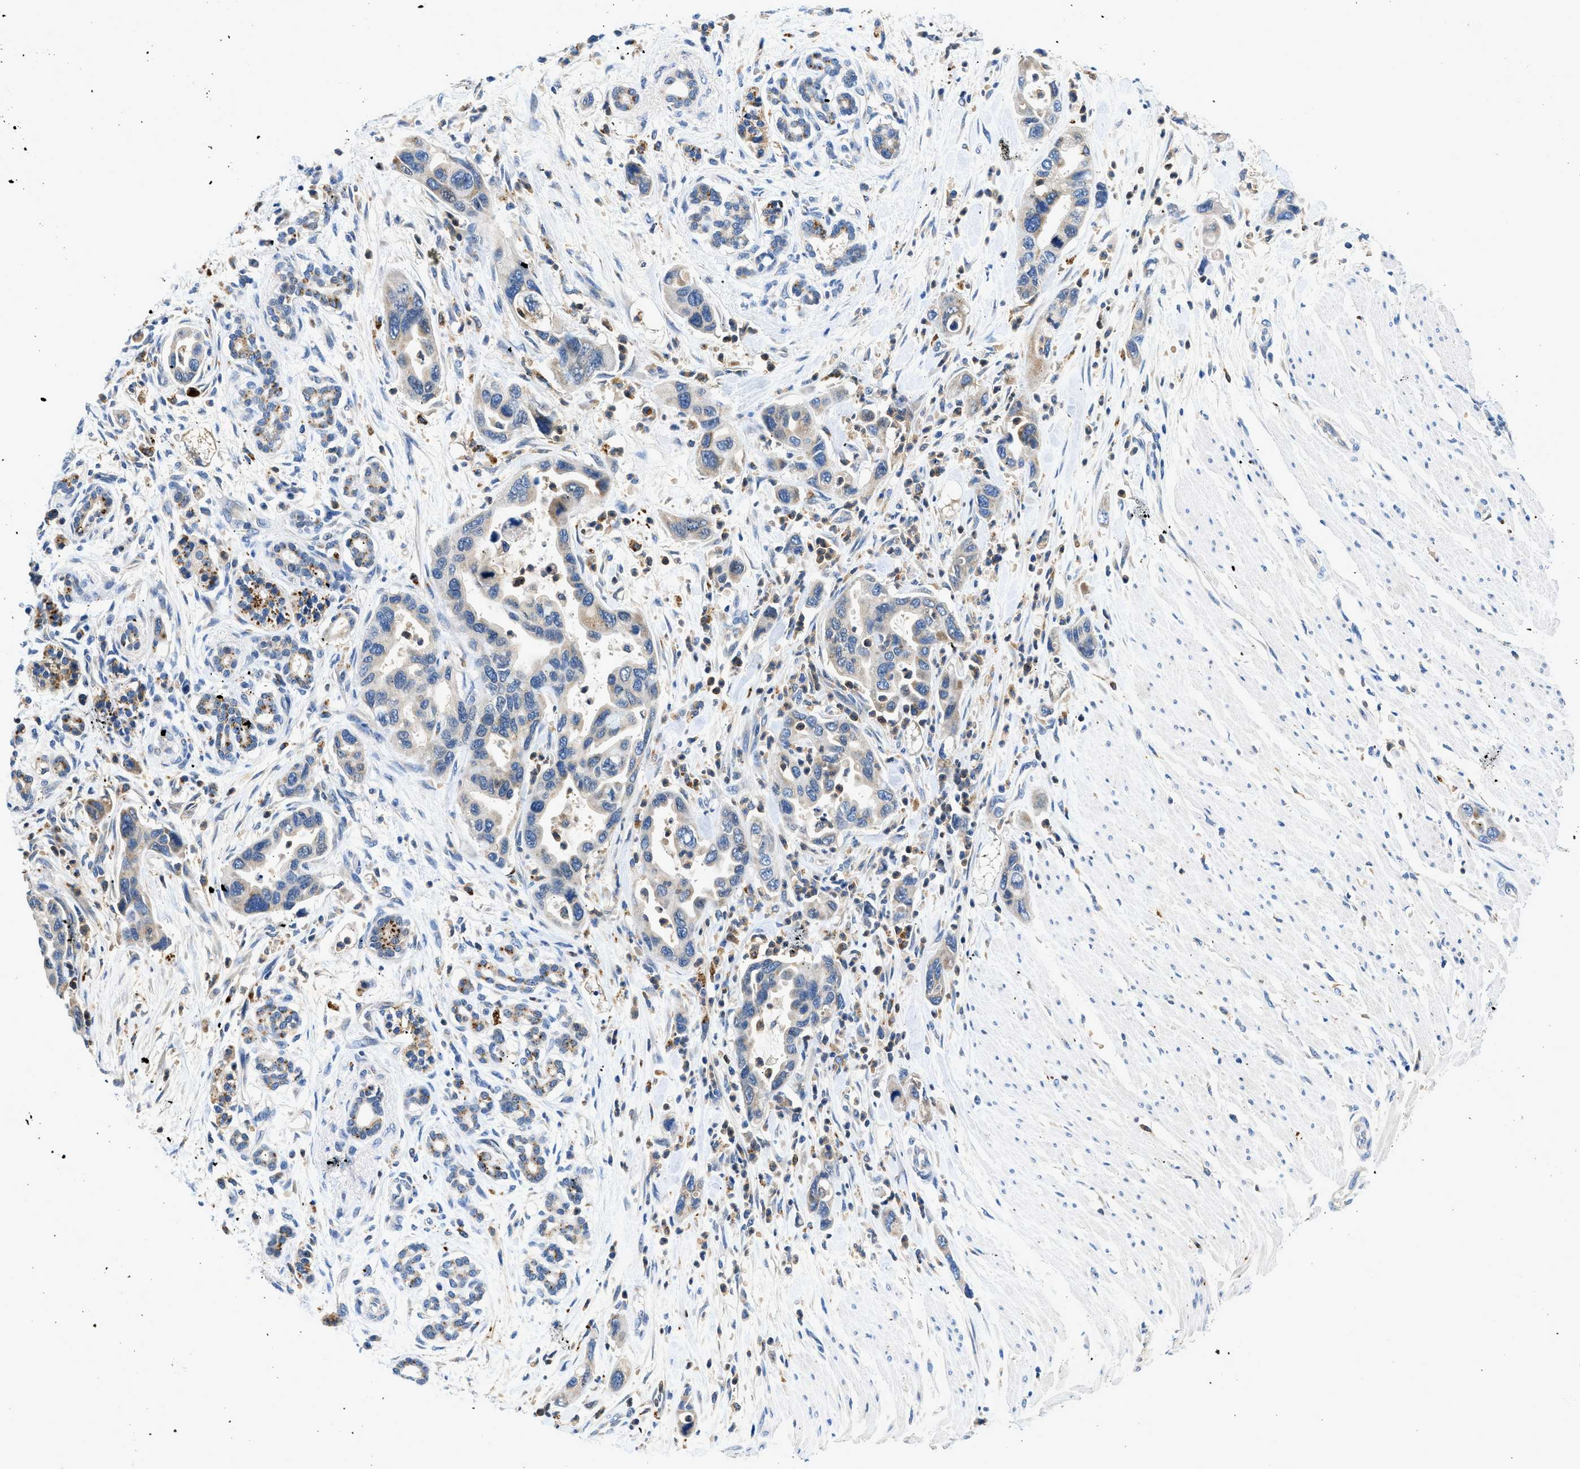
{"staining": {"intensity": "weak", "quantity": "25%-75%", "location": "cytoplasmic/membranous"}, "tissue": "pancreatic cancer", "cell_type": "Tumor cells", "image_type": "cancer", "snomed": [{"axis": "morphology", "description": "Normal tissue, NOS"}, {"axis": "morphology", "description": "Adenocarcinoma, NOS"}, {"axis": "topography", "description": "Pancreas"}], "caption": "Immunohistochemical staining of human pancreatic cancer demonstrates weak cytoplasmic/membranous protein positivity in about 25%-75% of tumor cells. The staining was performed using DAB, with brown indicating positive protein expression. Nuclei are stained blue with hematoxylin.", "gene": "ADGRE3", "patient": {"sex": "female", "age": 71}}